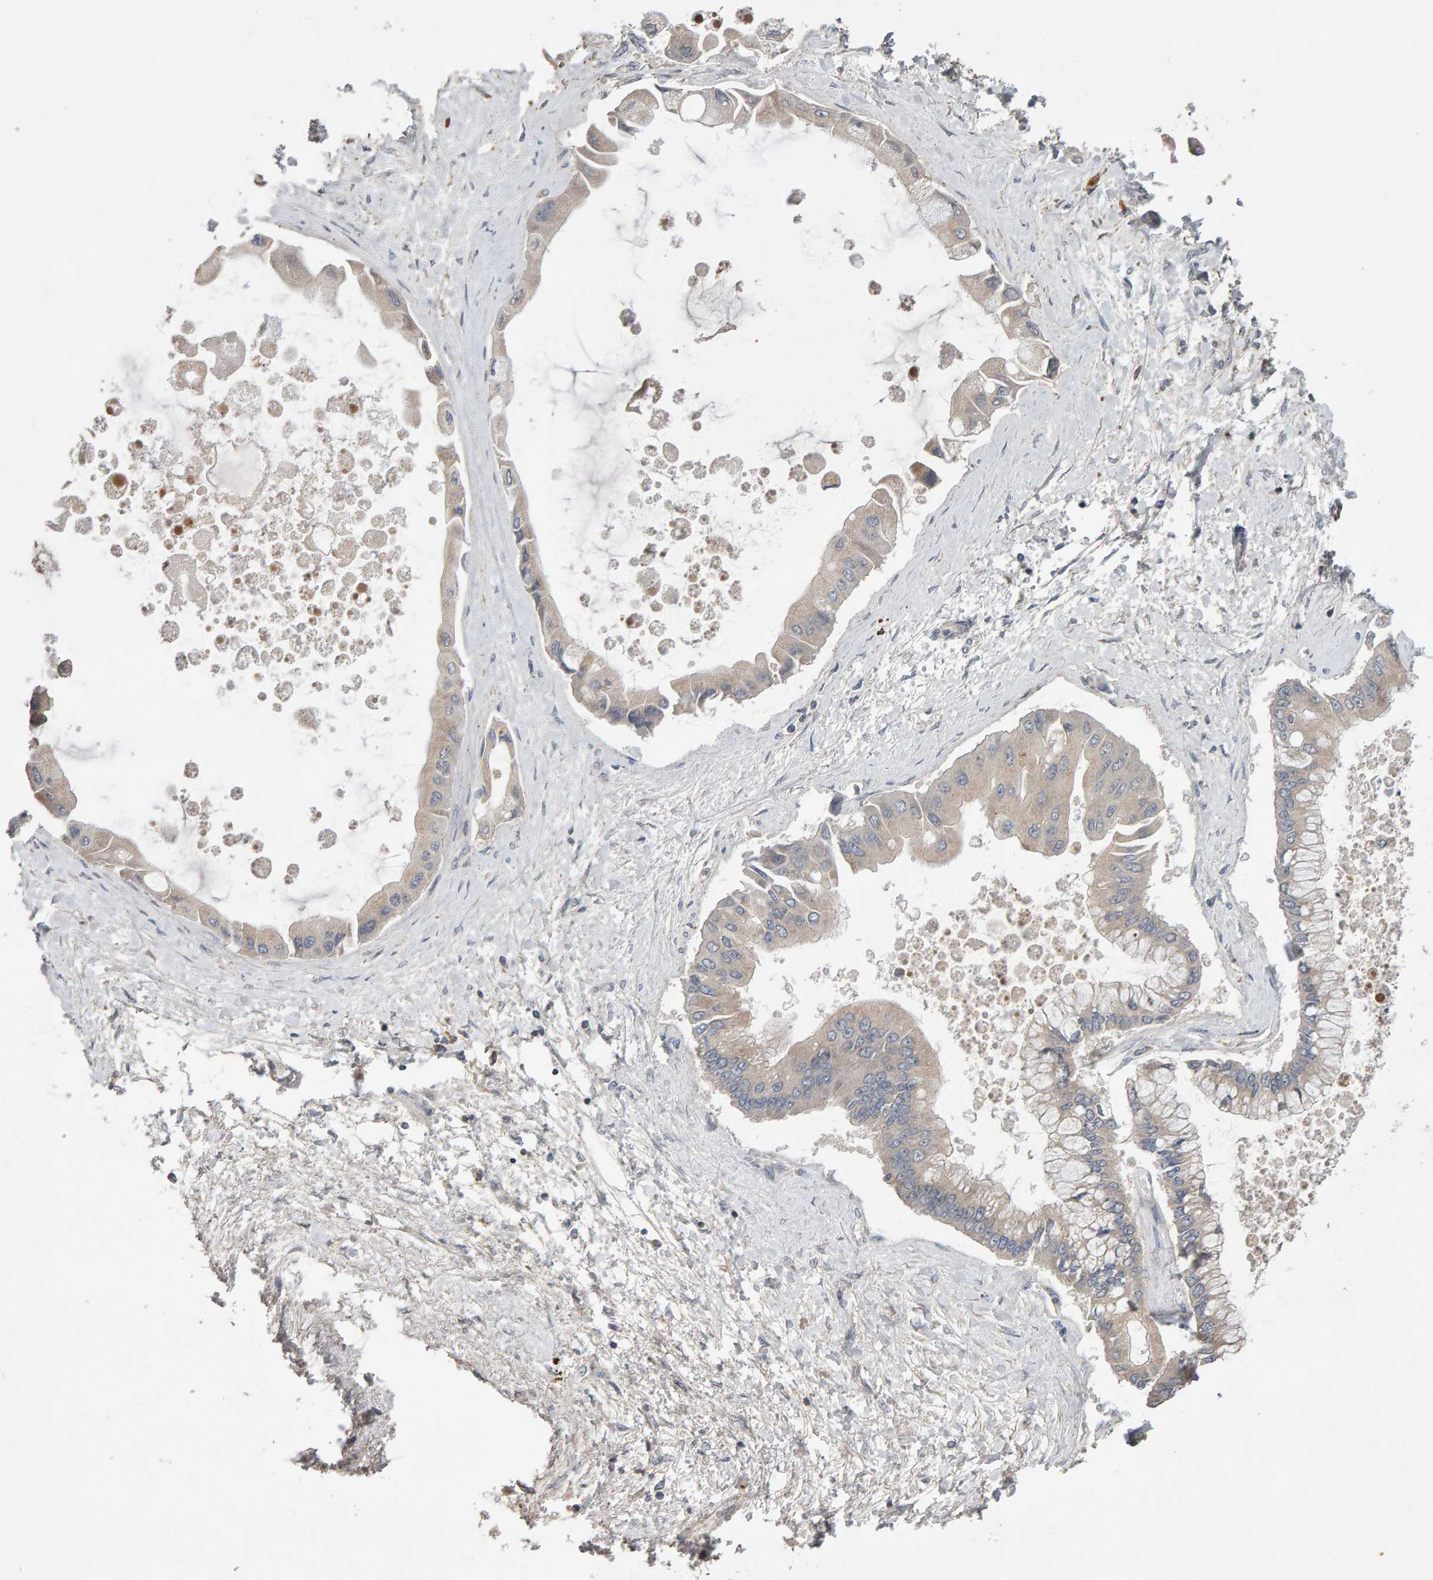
{"staining": {"intensity": "negative", "quantity": "none", "location": "none"}, "tissue": "liver cancer", "cell_type": "Tumor cells", "image_type": "cancer", "snomed": [{"axis": "morphology", "description": "Cholangiocarcinoma"}, {"axis": "topography", "description": "Liver"}], "caption": "Tumor cells show no significant staining in liver cancer.", "gene": "COASY", "patient": {"sex": "male", "age": 50}}